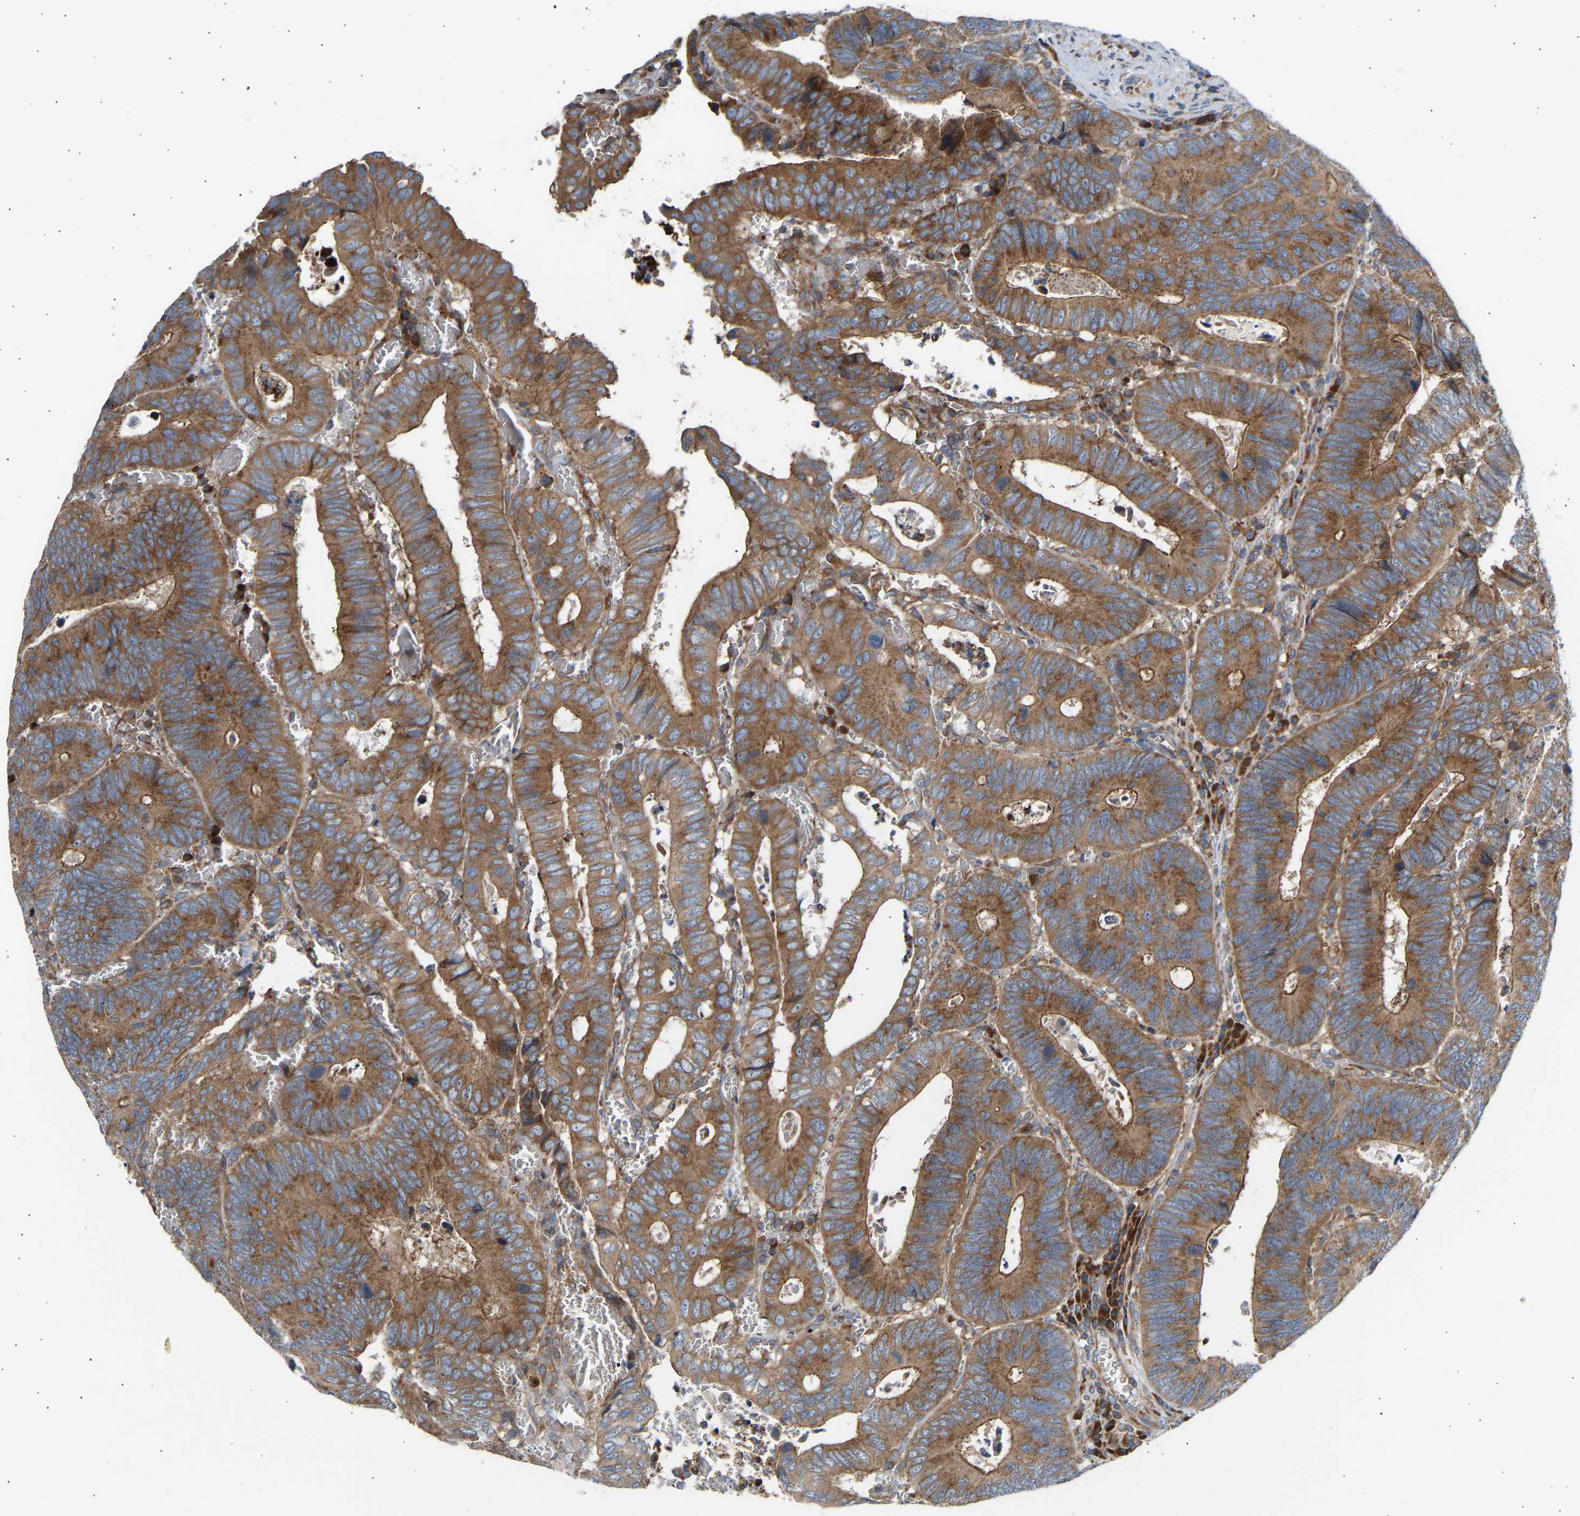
{"staining": {"intensity": "moderate", "quantity": ">75%", "location": "cytoplasmic/membranous"}, "tissue": "colorectal cancer", "cell_type": "Tumor cells", "image_type": "cancer", "snomed": [{"axis": "morphology", "description": "Inflammation, NOS"}, {"axis": "morphology", "description": "Adenocarcinoma, NOS"}, {"axis": "topography", "description": "Colon"}], "caption": "Adenocarcinoma (colorectal) was stained to show a protein in brown. There is medium levels of moderate cytoplasmic/membranous expression in approximately >75% of tumor cells.", "gene": "GCN1", "patient": {"sex": "male", "age": 72}}